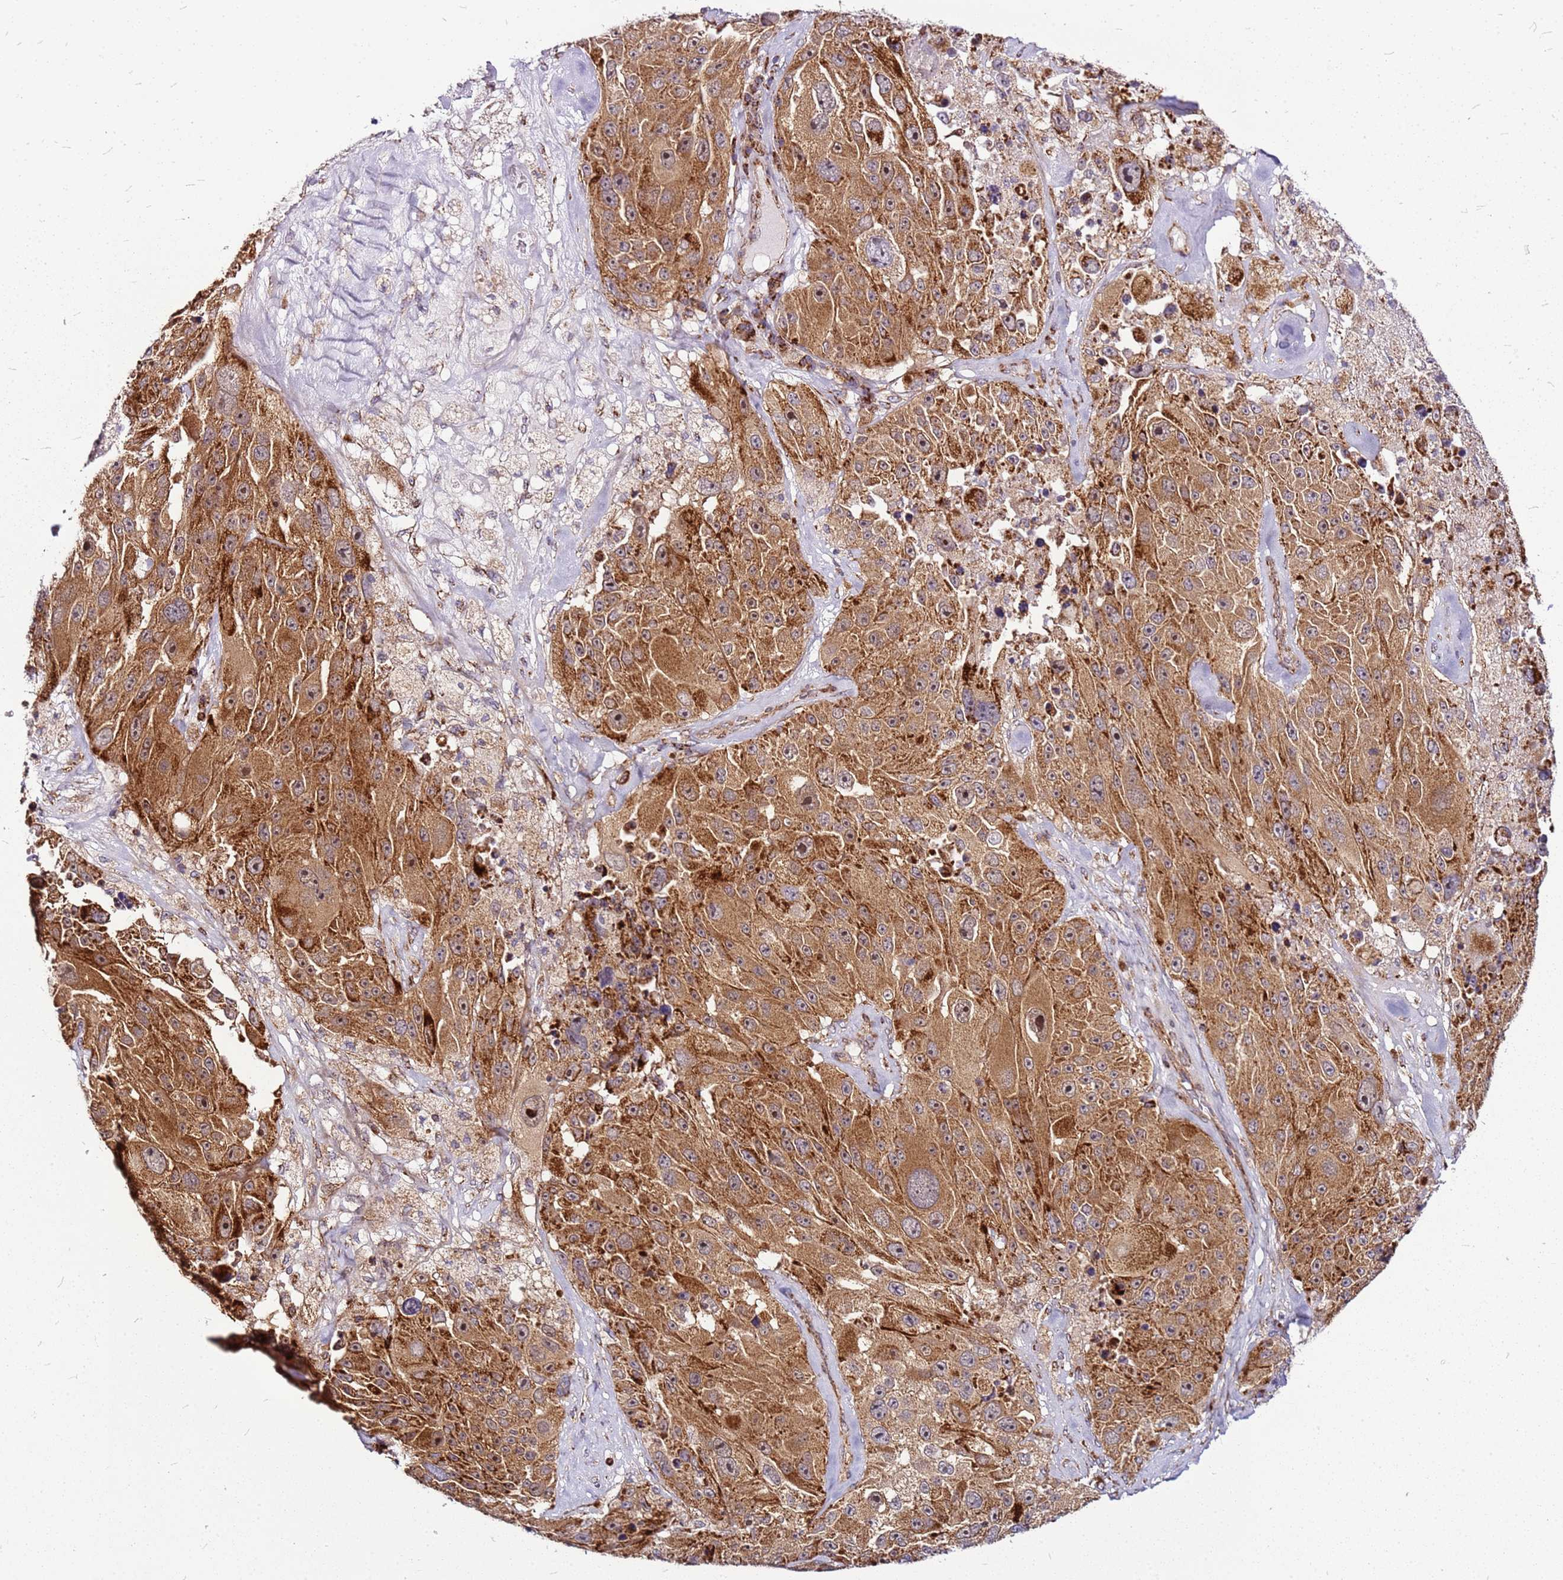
{"staining": {"intensity": "moderate", "quantity": ">75%", "location": "cytoplasmic/membranous"}, "tissue": "melanoma", "cell_type": "Tumor cells", "image_type": "cancer", "snomed": [{"axis": "morphology", "description": "Malignant melanoma, Metastatic site"}, {"axis": "topography", "description": "Lymph node"}], "caption": "Moderate cytoplasmic/membranous expression is appreciated in approximately >75% of tumor cells in melanoma. (DAB = brown stain, brightfield microscopy at high magnification).", "gene": "OR51T1", "patient": {"sex": "male", "age": 62}}